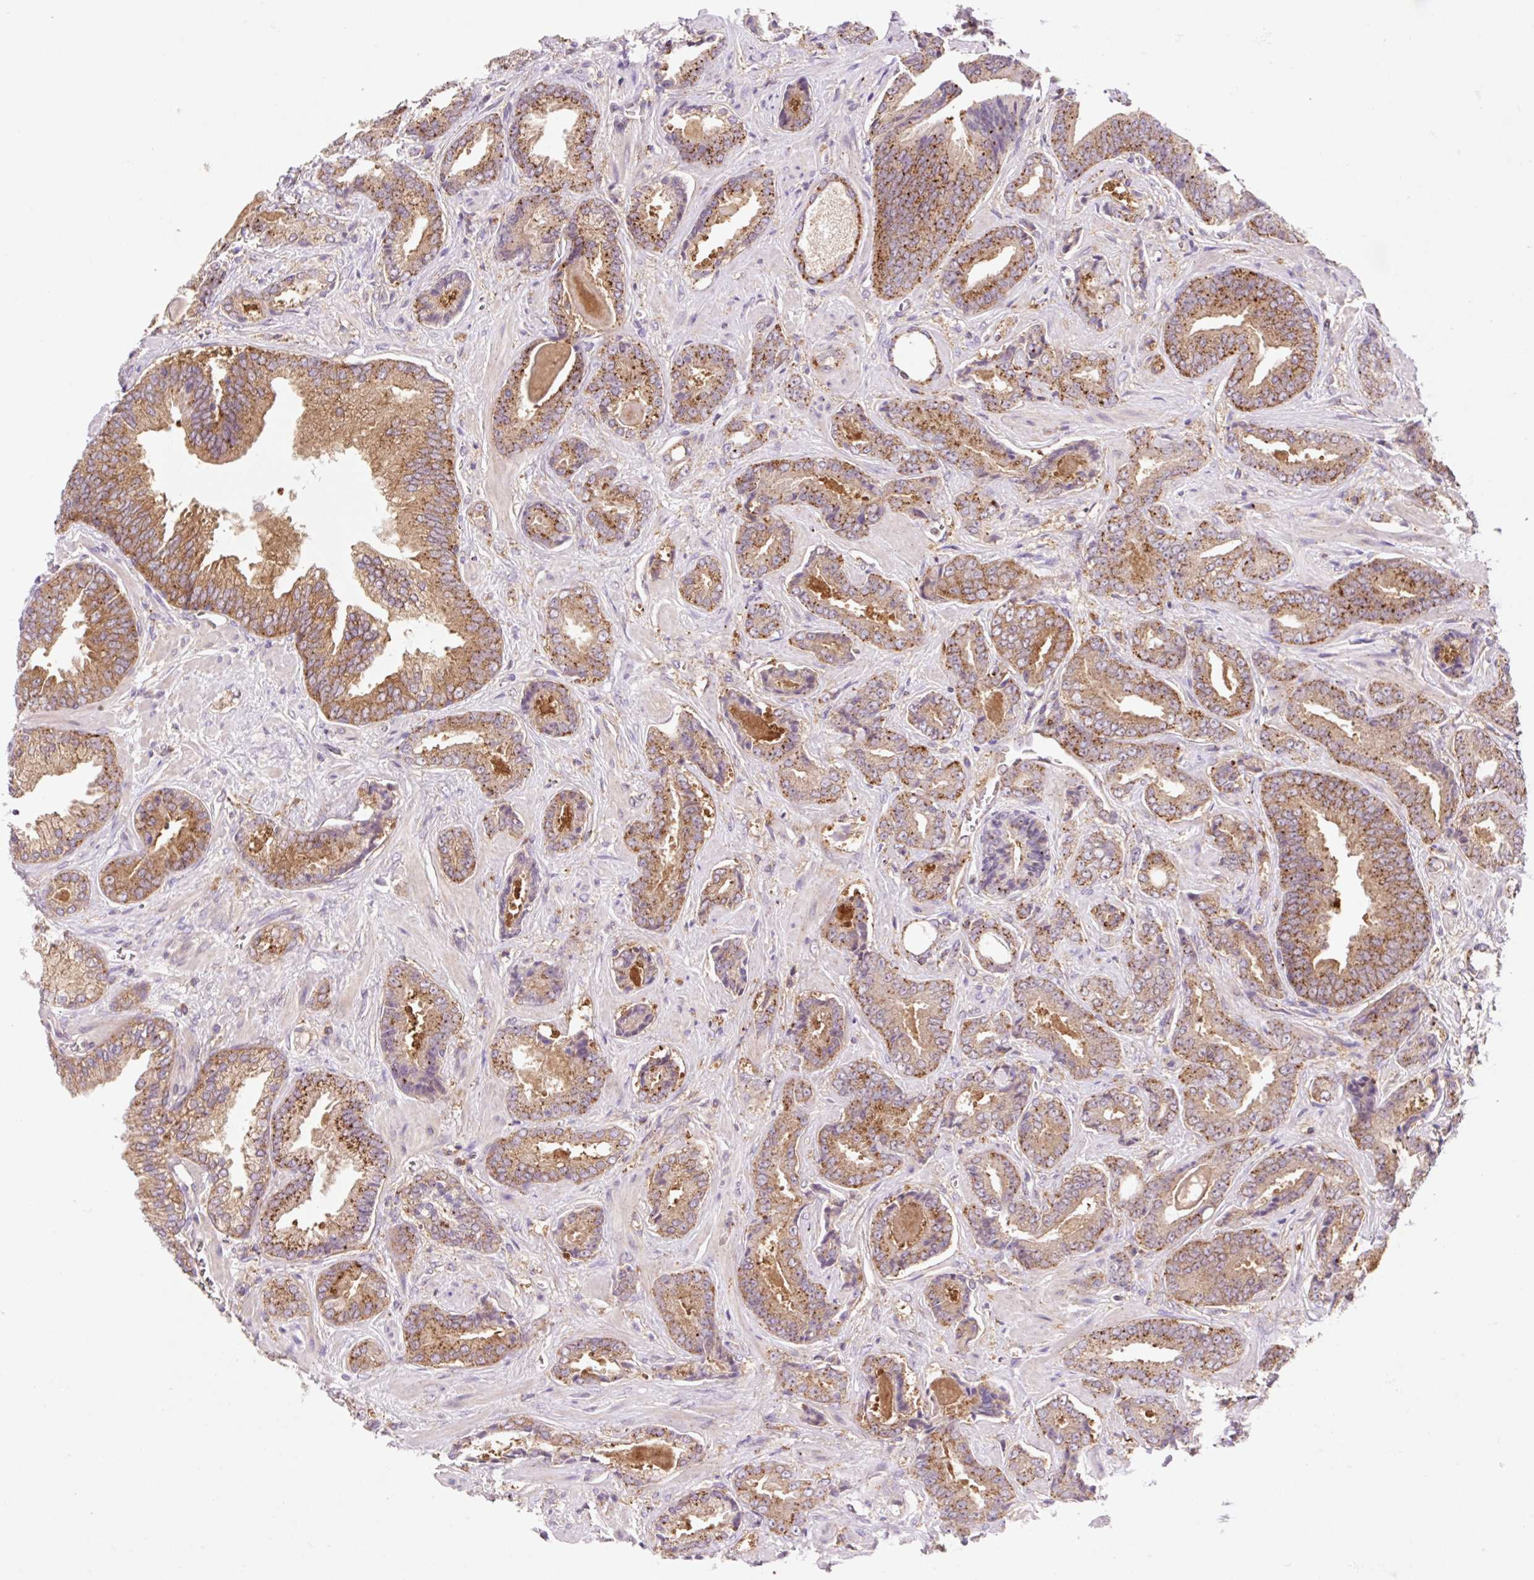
{"staining": {"intensity": "moderate", "quantity": ">75%", "location": "cytoplasmic/membranous"}, "tissue": "prostate cancer", "cell_type": "Tumor cells", "image_type": "cancer", "snomed": [{"axis": "morphology", "description": "Adenocarcinoma, Low grade"}, {"axis": "topography", "description": "Prostate"}], "caption": "A medium amount of moderate cytoplasmic/membranous expression is appreciated in approximately >75% of tumor cells in adenocarcinoma (low-grade) (prostate) tissue.", "gene": "VPS4A", "patient": {"sex": "male", "age": 62}}